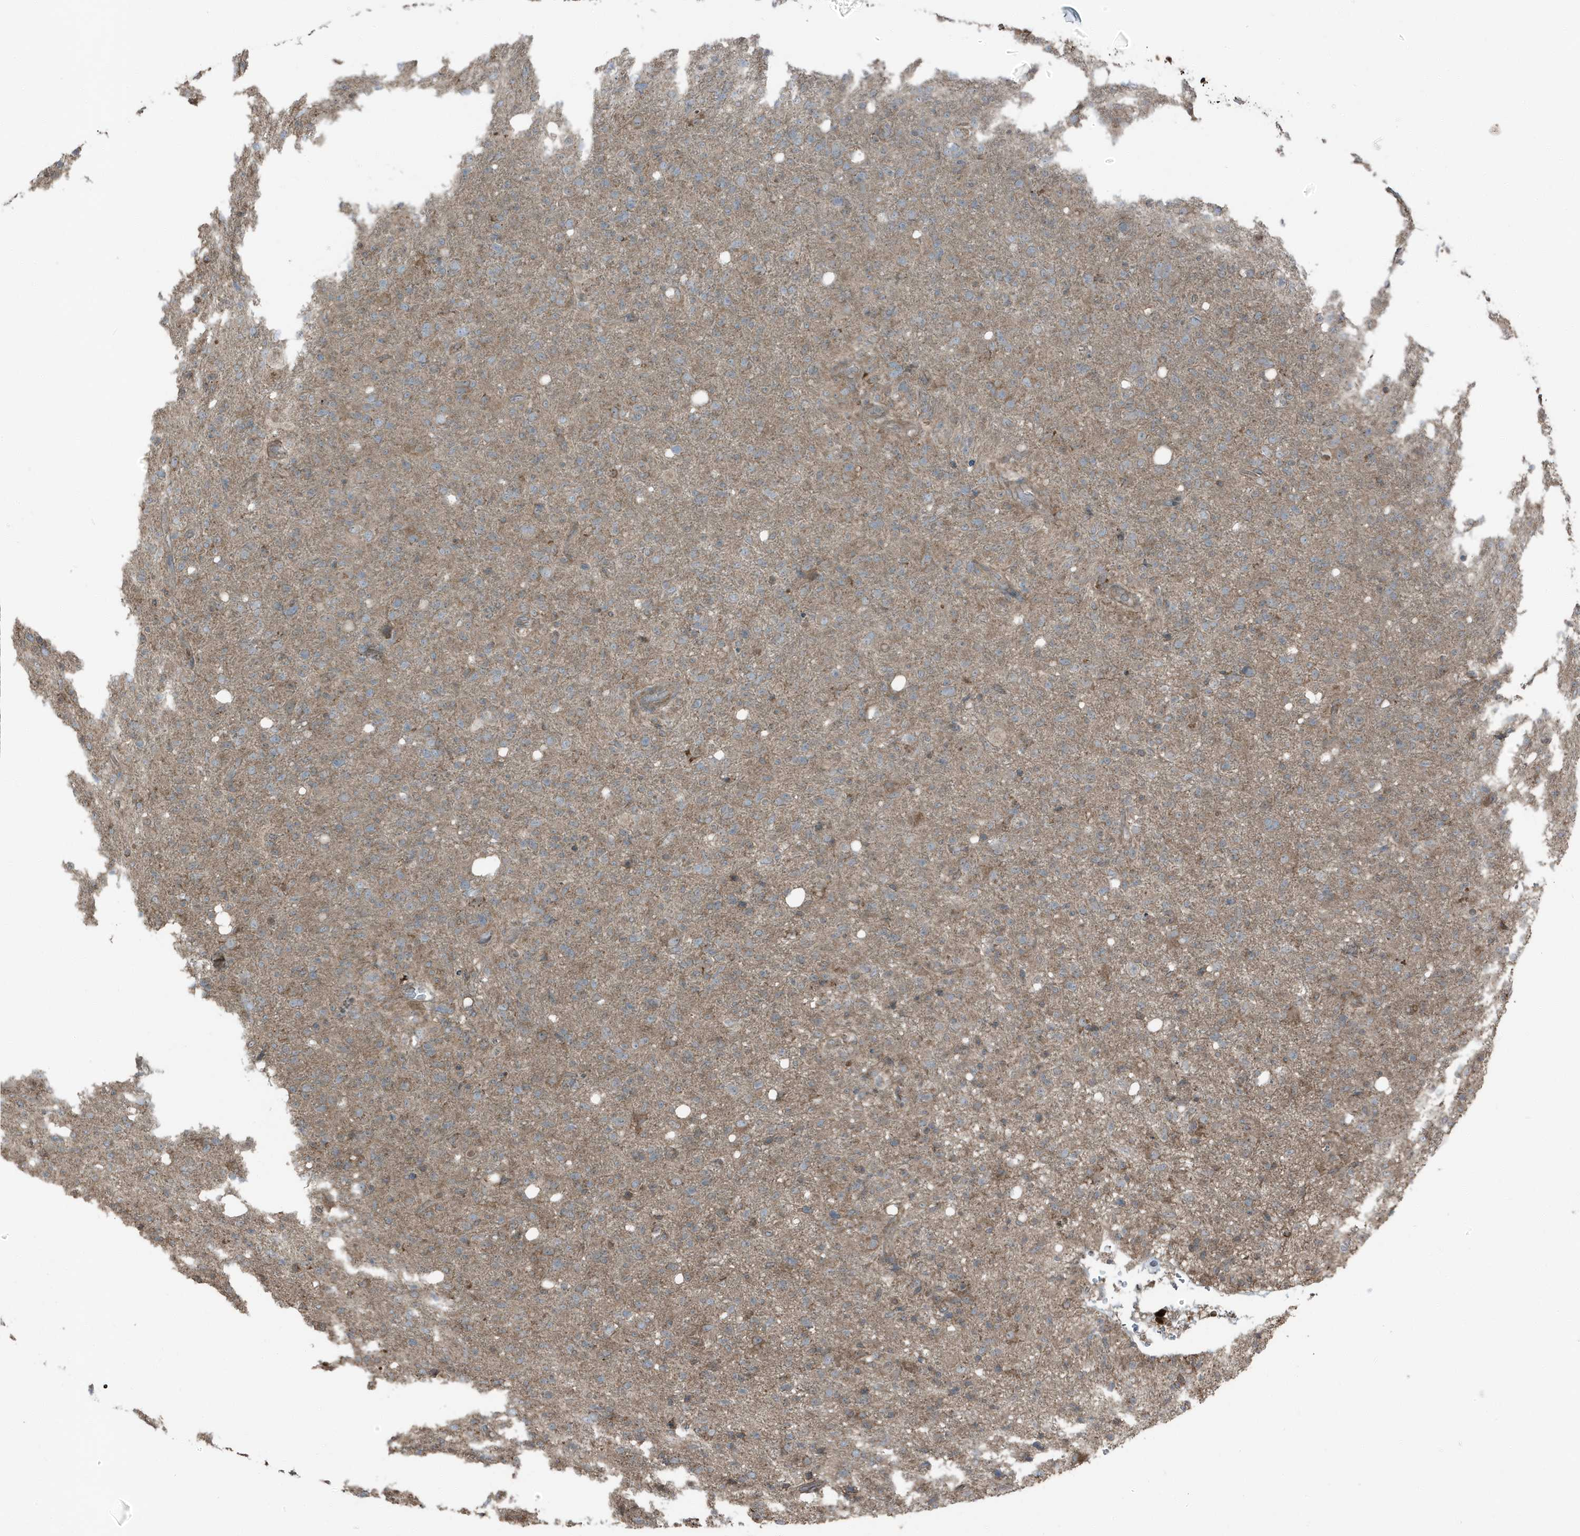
{"staining": {"intensity": "weak", "quantity": ">75%", "location": "cytoplasmic/membranous"}, "tissue": "glioma", "cell_type": "Tumor cells", "image_type": "cancer", "snomed": [{"axis": "morphology", "description": "Glioma, malignant, High grade"}, {"axis": "topography", "description": "Brain"}], "caption": "Human glioma stained with a brown dye exhibits weak cytoplasmic/membranous positive staining in about >75% of tumor cells.", "gene": "AZI2", "patient": {"sex": "female", "age": 57}}